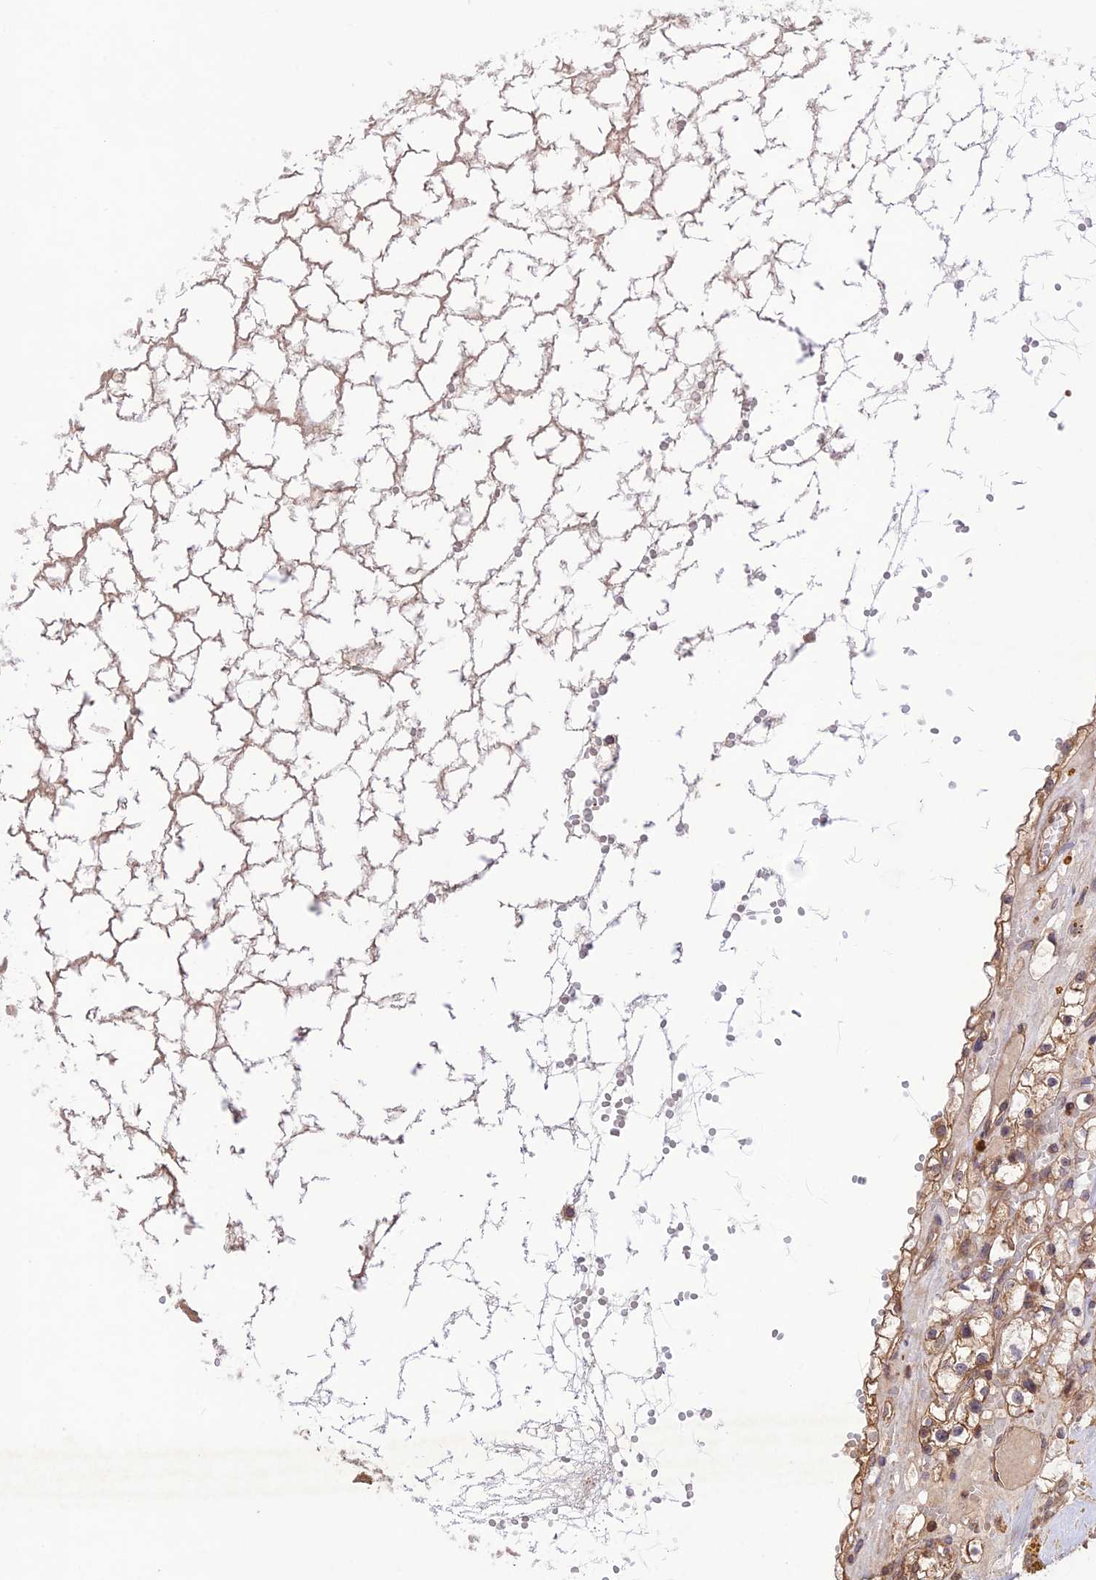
{"staining": {"intensity": "moderate", "quantity": ">75%", "location": "cytoplasmic/membranous"}, "tissue": "renal cancer", "cell_type": "Tumor cells", "image_type": "cancer", "snomed": [{"axis": "morphology", "description": "Adenocarcinoma, NOS"}, {"axis": "topography", "description": "Kidney"}], "caption": "Tumor cells show medium levels of moderate cytoplasmic/membranous expression in about >75% of cells in human renal cancer.", "gene": "FCHSD1", "patient": {"sex": "male", "age": 56}}